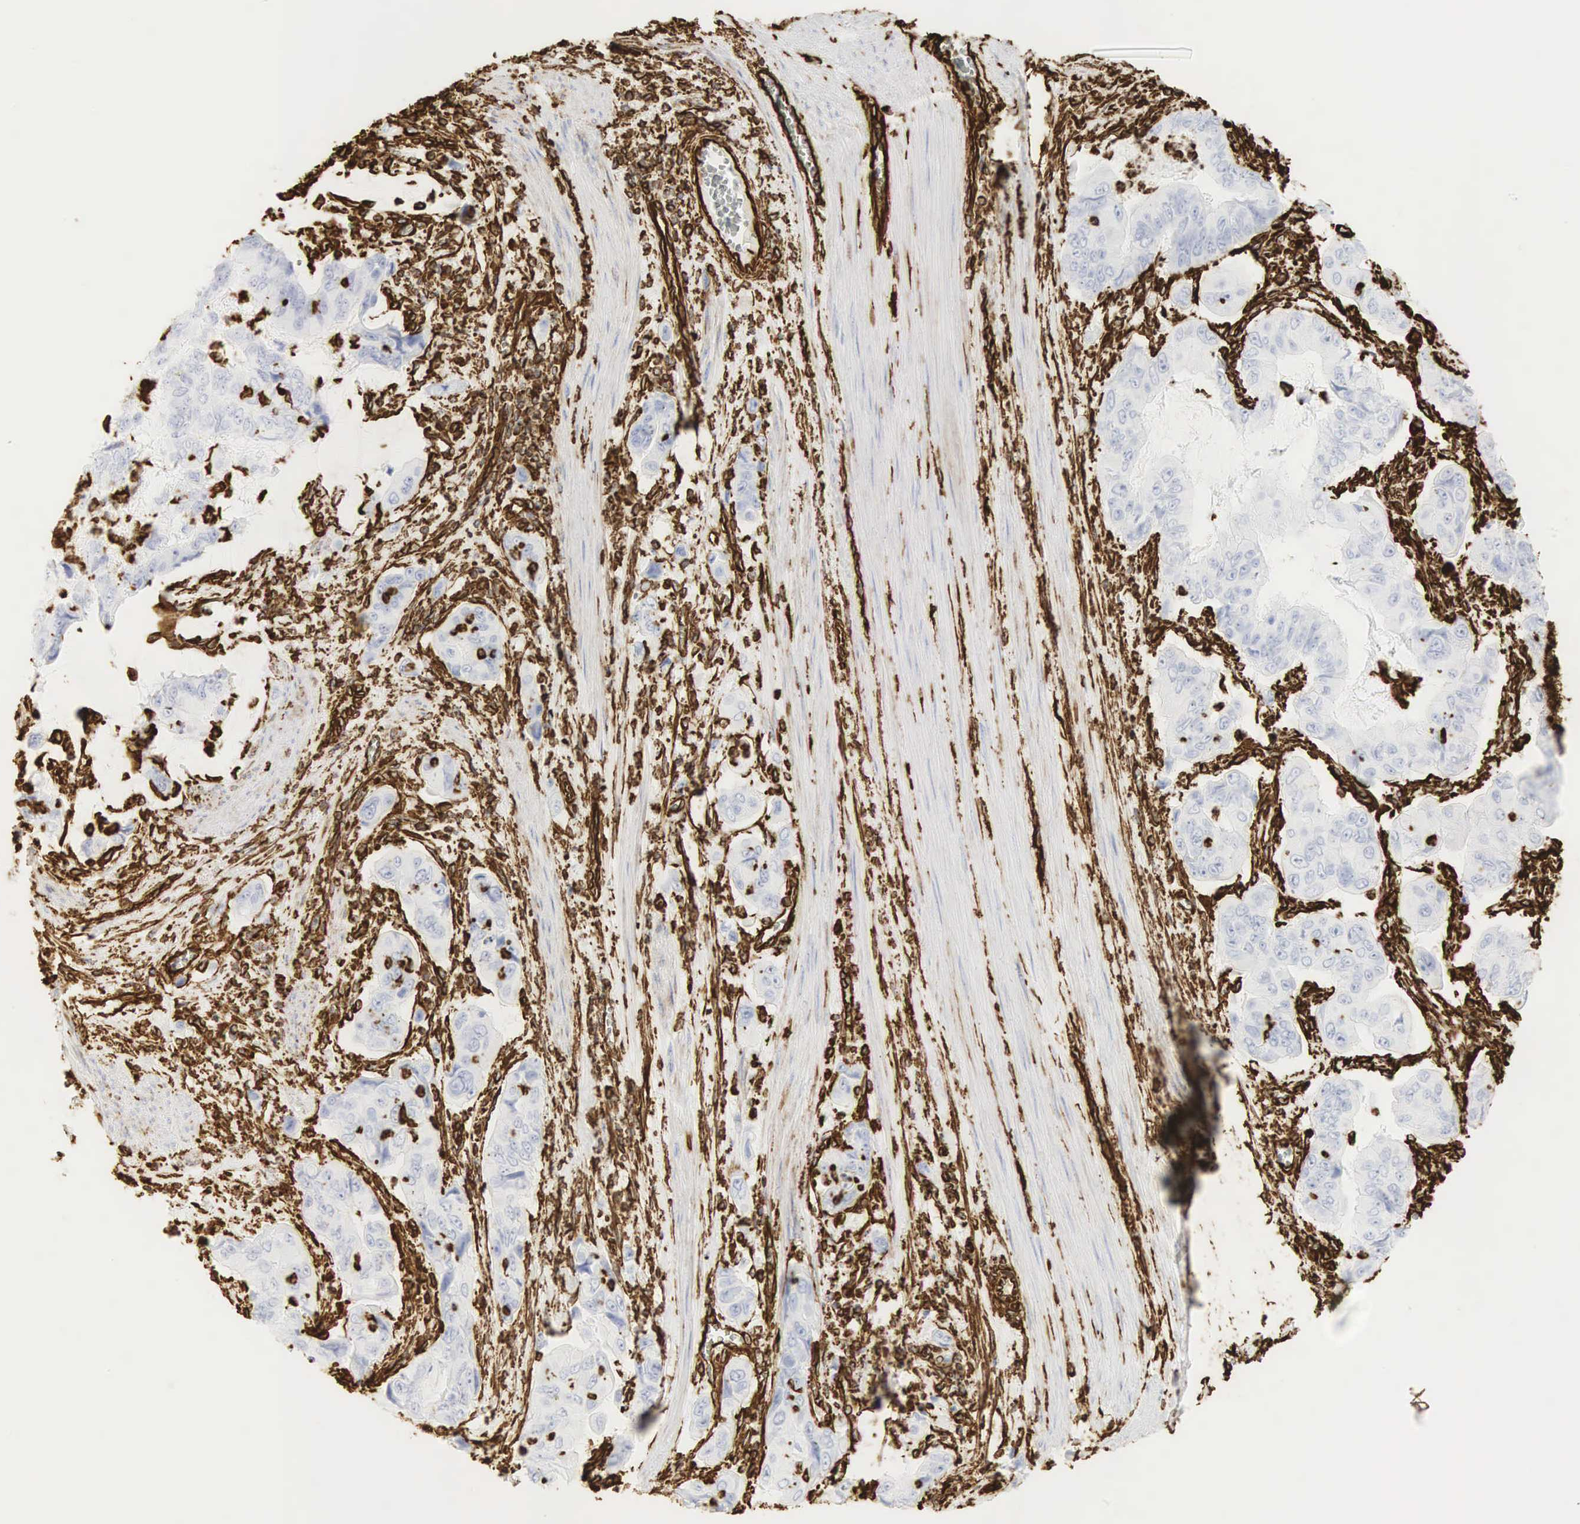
{"staining": {"intensity": "strong", "quantity": "<25%", "location": "cytoplasmic/membranous"}, "tissue": "stomach cancer", "cell_type": "Tumor cells", "image_type": "cancer", "snomed": [{"axis": "morphology", "description": "Adenocarcinoma, NOS"}, {"axis": "topography", "description": "Stomach, upper"}], "caption": "Stomach cancer (adenocarcinoma) stained for a protein reveals strong cytoplasmic/membranous positivity in tumor cells.", "gene": "VIM", "patient": {"sex": "male", "age": 80}}